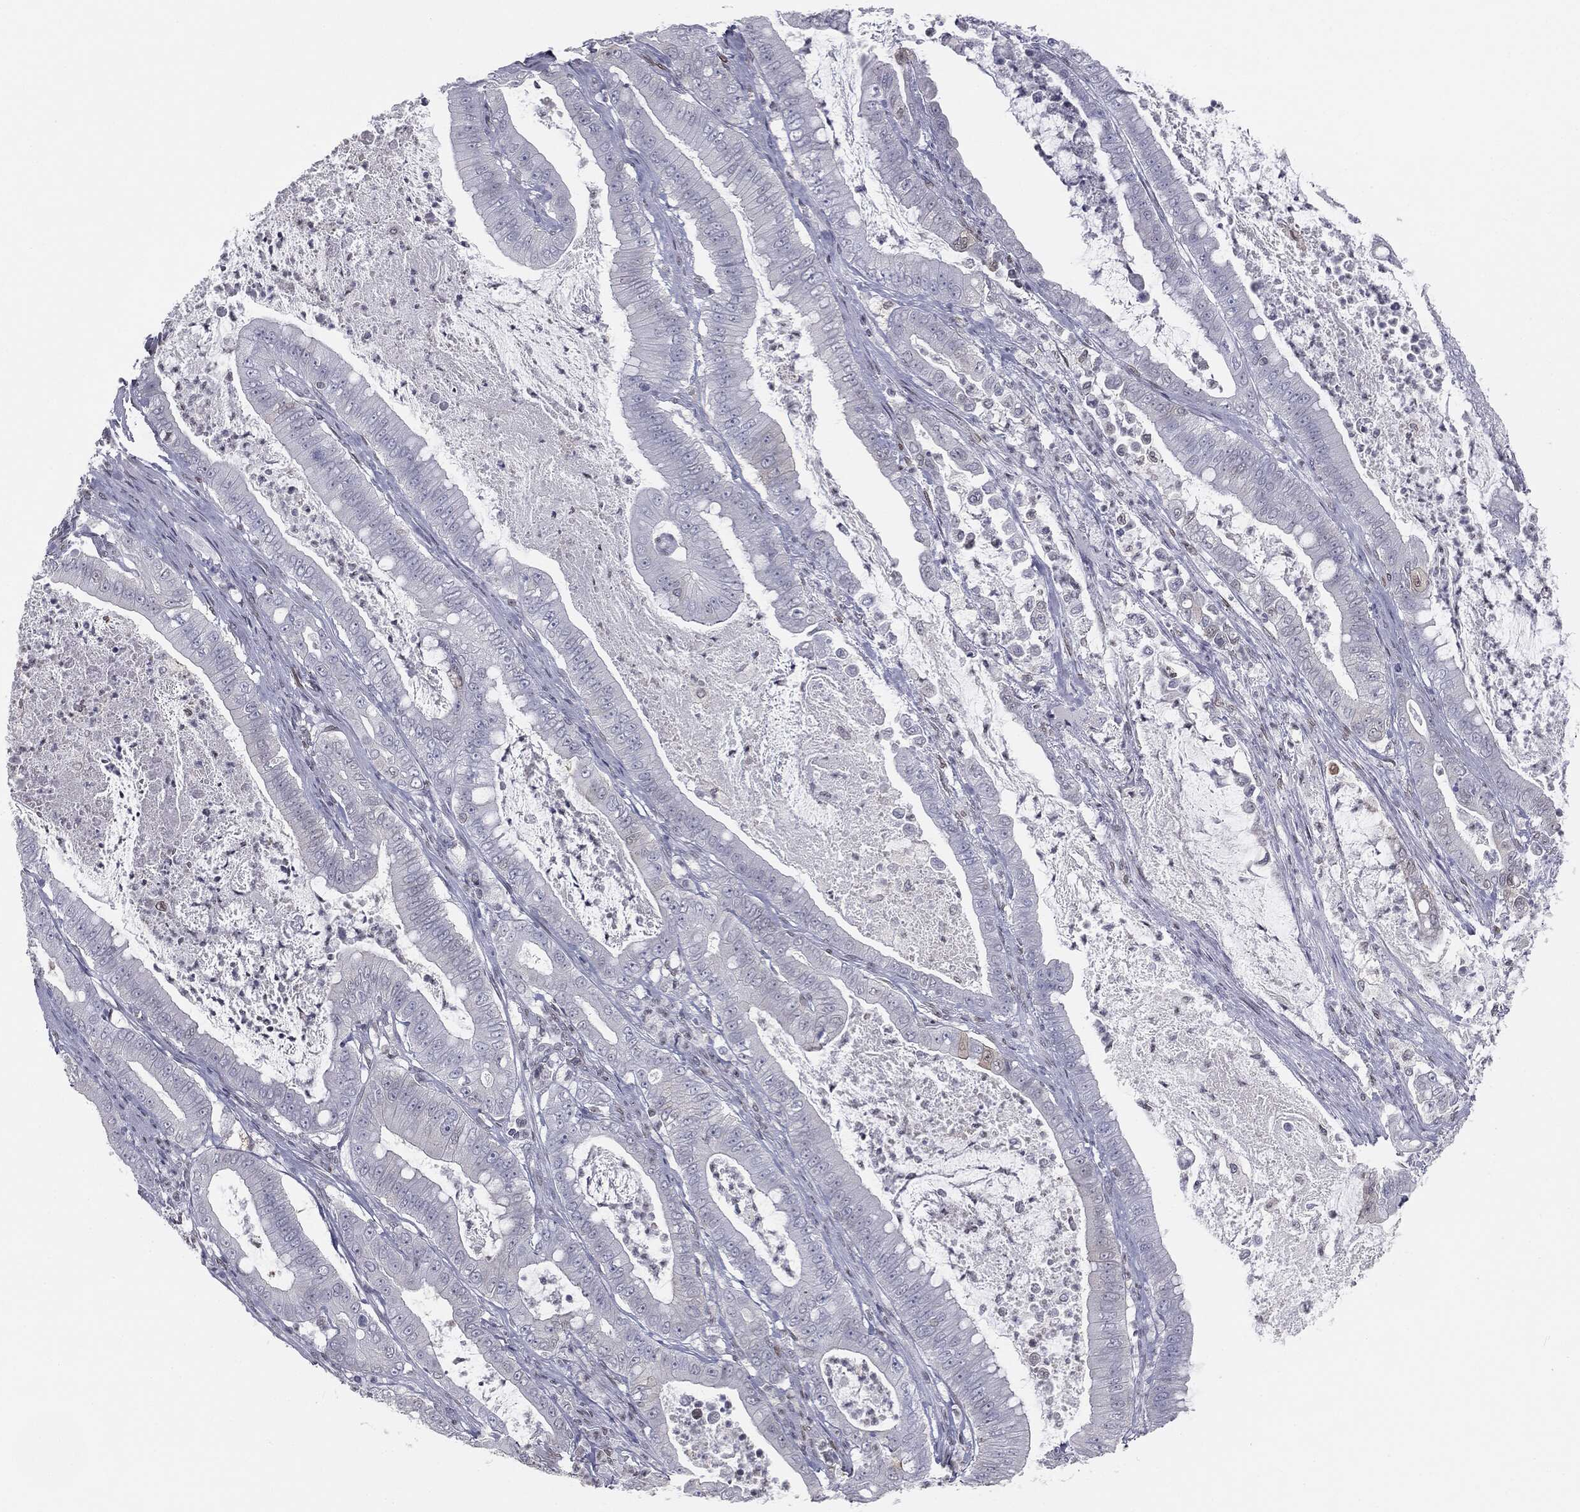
{"staining": {"intensity": "negative", "quantity": "none", "location": "none"}, "tissue": "pancreatic cancer", "cell_type": "Tumor cells", "image_type": "cancer", "snomed": [{"axis": "morphology", "description": "Adenocarcinoma, NOS"}, {"axis": "topography", "description": "Pancreas"}], "caption": "Immunohistochemical staining of pancreatic cancer displays no significant expression in tumor cells. Brightfield microscopy of immunohistochemistry (IHC) stained with DAB (3,3'-diaminobenzidine) (brown) and hematoxylin (blue), captured at high magnification.", "gene": "ALDOB", "patient": {"sex": "male", "age": 71}}